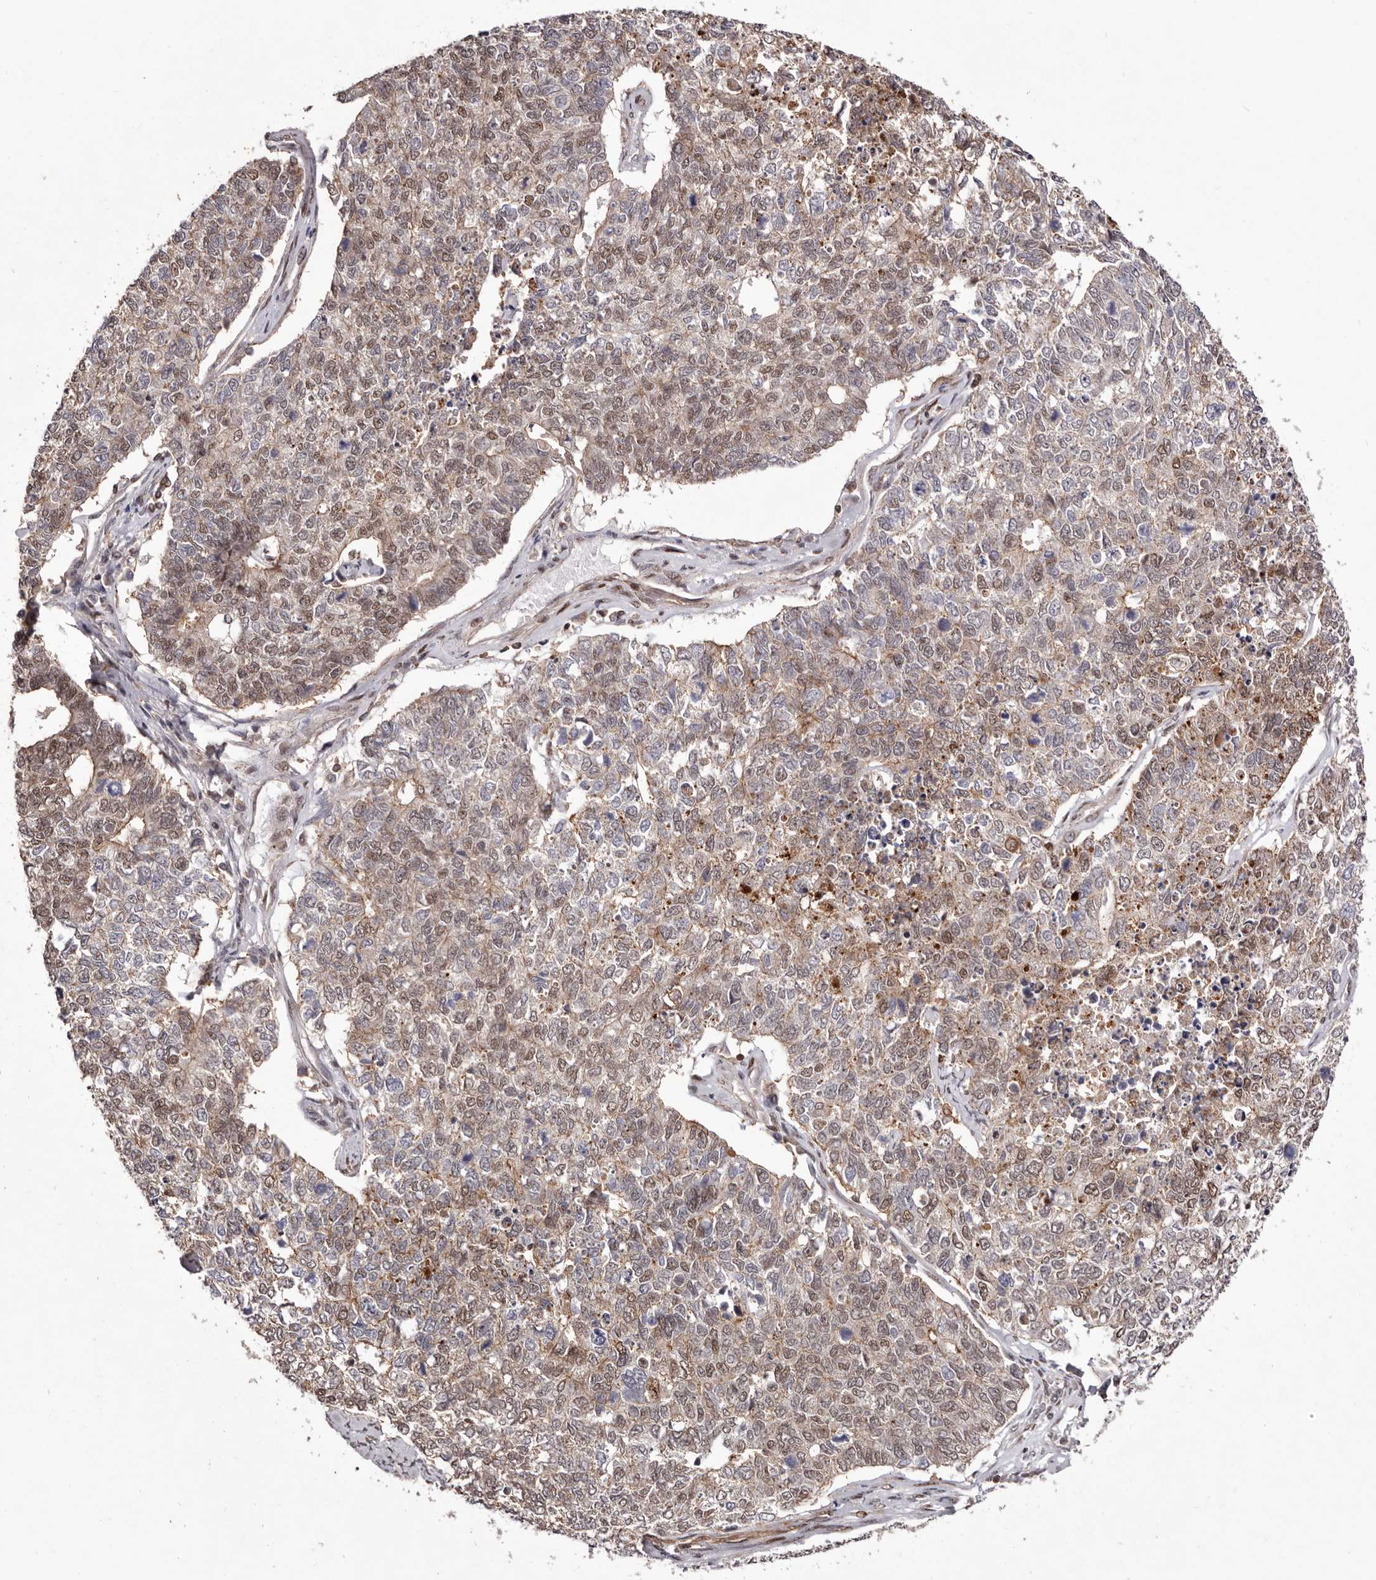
{"staining": {"intensity": "moderate", "quantity": "<25%", "location": "cytoplasmic/membranous,nuclear"}, "tissue": "cervical cancer", "cell_type": "Tumor cells", "image_type": "cancer", "snomed": [{"axis": "morphology", "description": "Squamous cell carcinoma, NOS"}, {"axis": "topography", "description": "Cervix"}], "caption": "Squamous cell carcinoma (cervical) stained with a brown dye displays moderate cytoplasmic/membranous and nuclear positive staining in approximately <25% of tumor cells.", "gene": "FBXO5", "patient": {"sex": "female", "age": 63}}